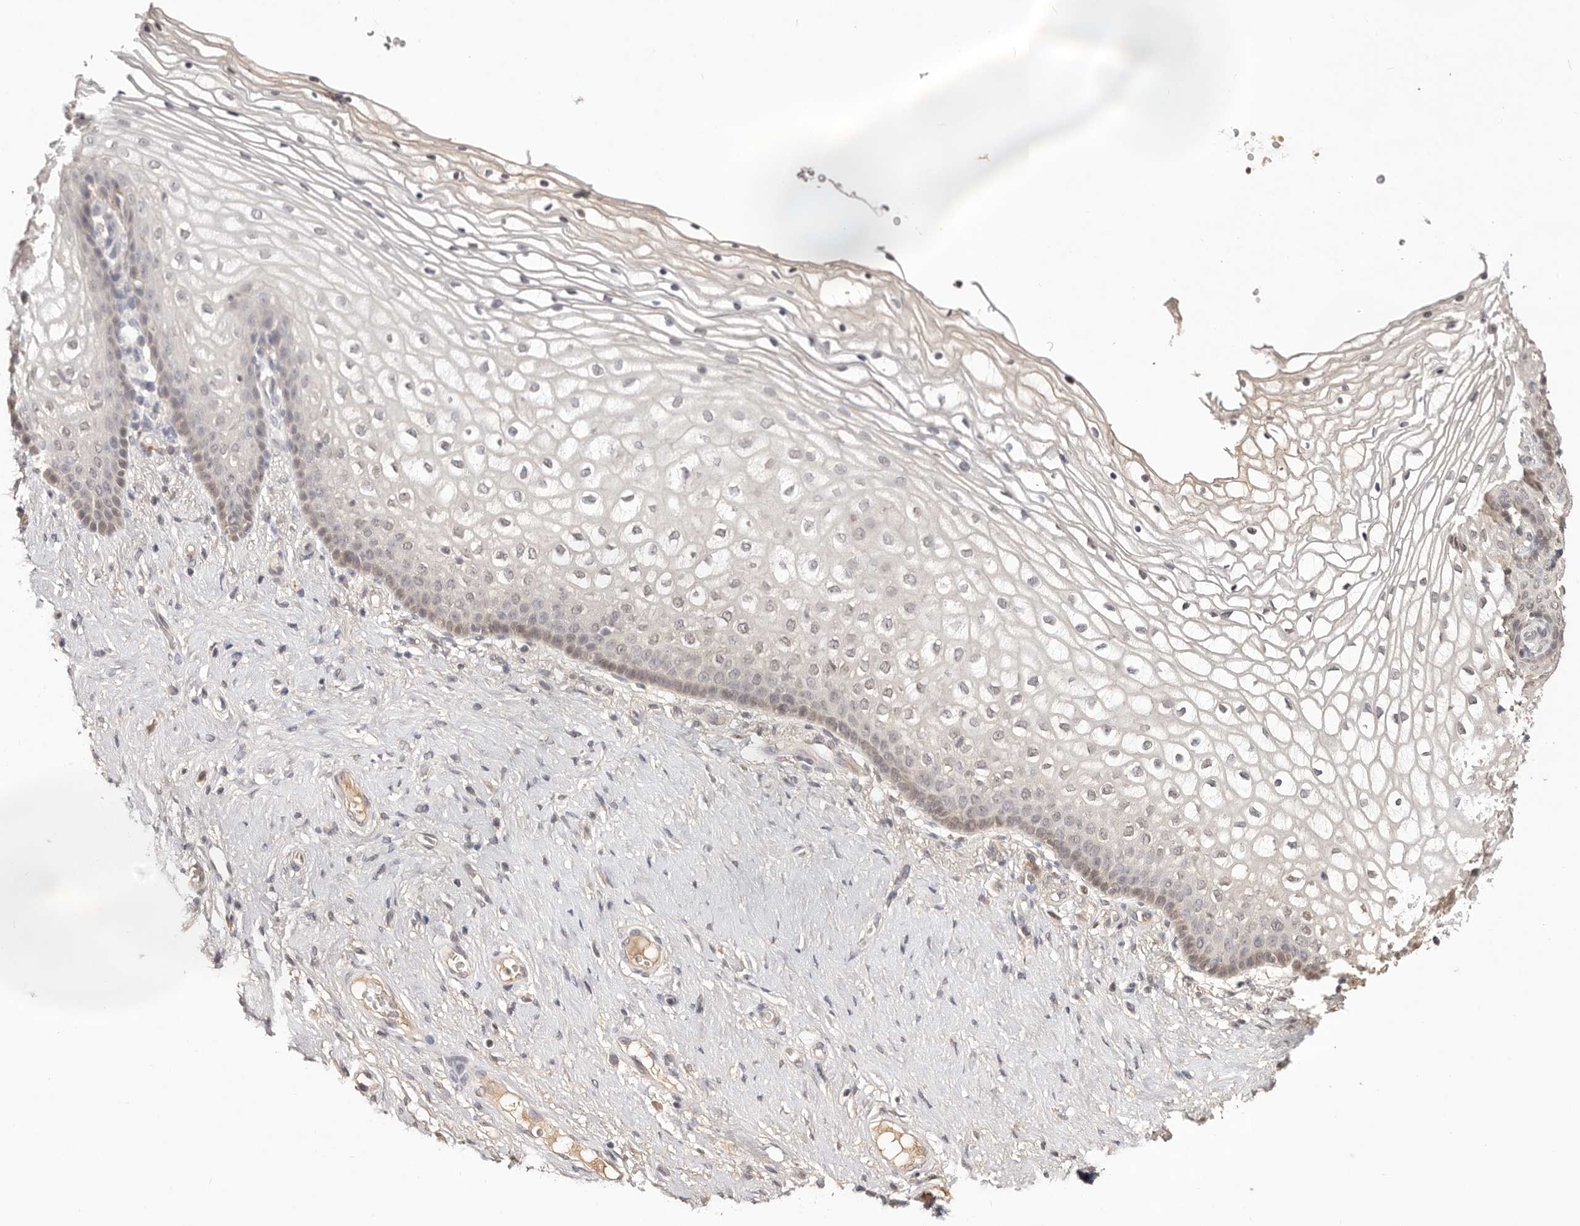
{"staining": {"intensity": "weak", "quantity": "<25%", "location": "cytoplasmic/membranous,nuclear"}, "tissue": "vagina", "cell_type": "Squamous epithelial cells", "image_type": "normal", "snomed": [{"axis": "morphology", "description": "Normal tissue, NOS"}, {"axis": "topography", "description": "Vagina"}], "caption": "Protein analysis of normal vagina shows no significant staining in squamous epithelial cells.", "gene": "TSPAN13", "patient": {"sex": "female", "age": 60}}